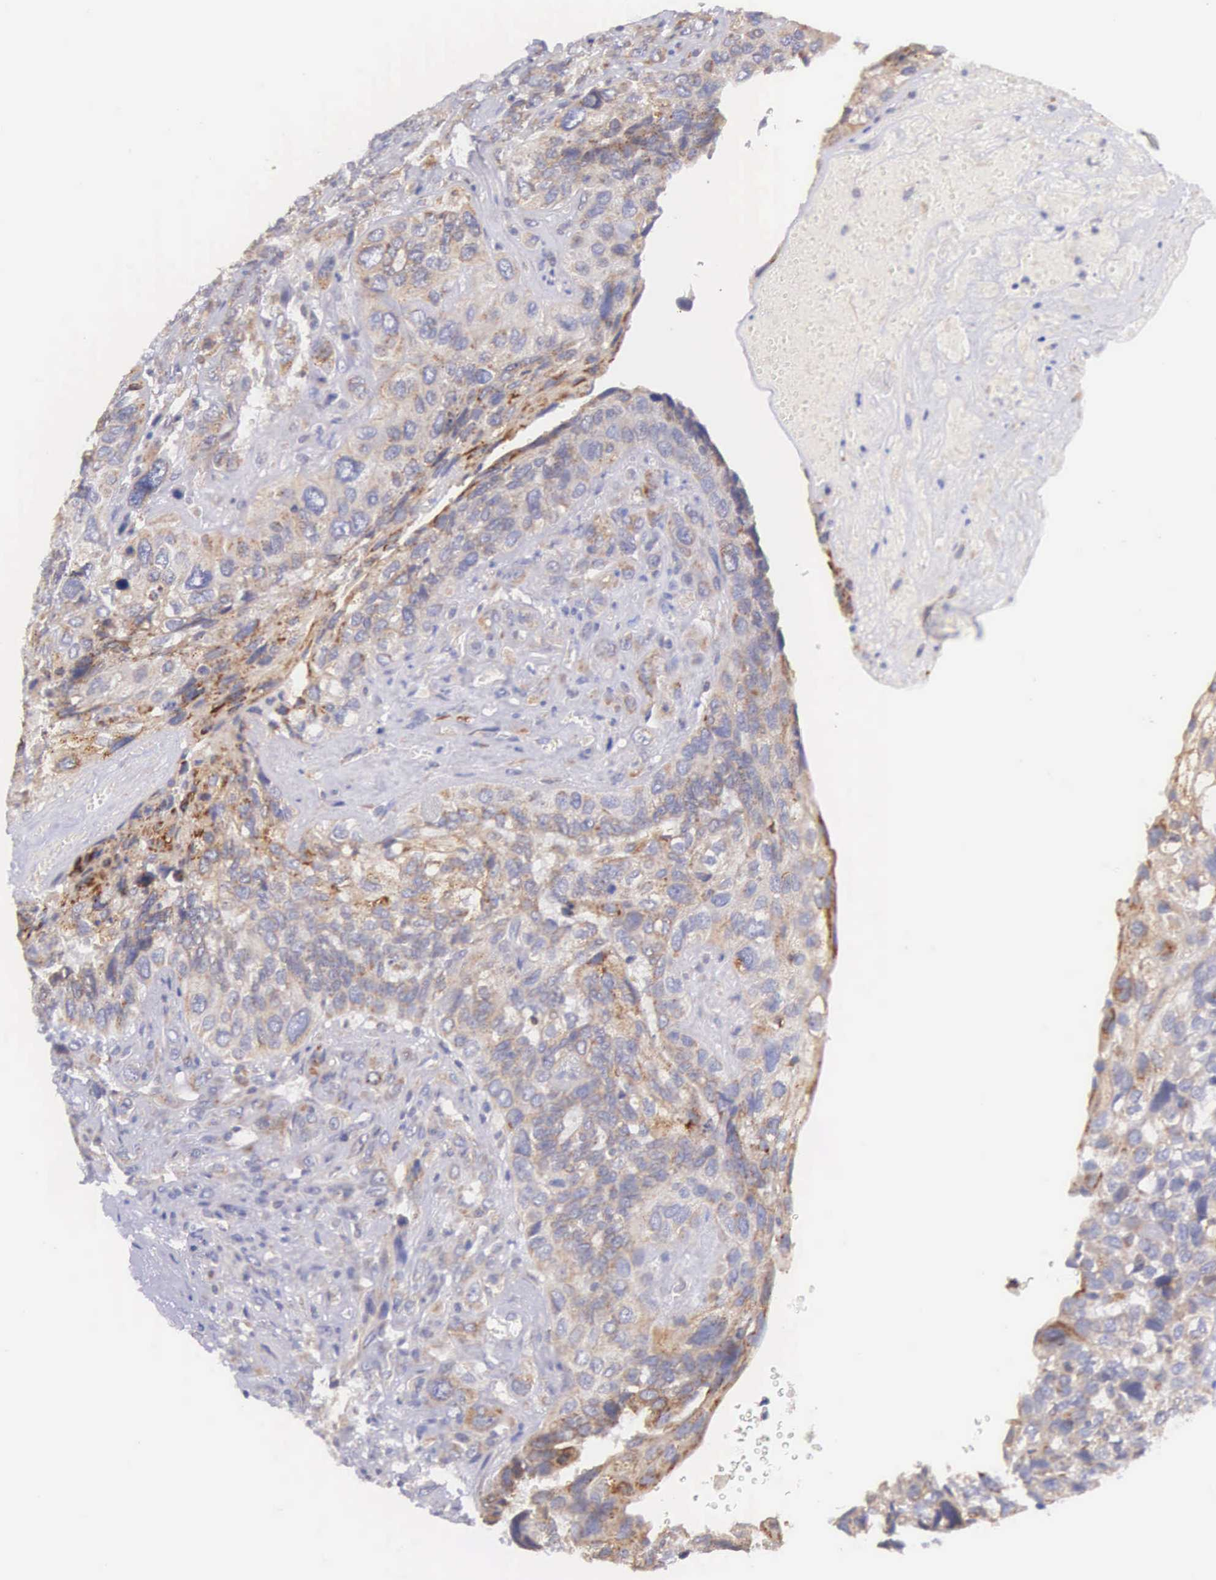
{"staining": {"intensity": "weak", "quantity": ">75%", "location": "cytoplasmic/membranous"}, "tissue": "breast cancer", "cell_type": "Tumor cells", "image_type": "cancer", "snomed": [{"axis": "morphology", "description": "Neoplasm, malignant, NOS"}, {"axis": "topography", "description": "Breast"}], "caption": "Breast cancer (malignant neoplasm) stained for a protein (brown) shows weak cytoplasmic/membranous positive expression in approximately >75% of tumor cells.", "gene": "NSDHL", "patient": {"sex": "female", "age": 50}}